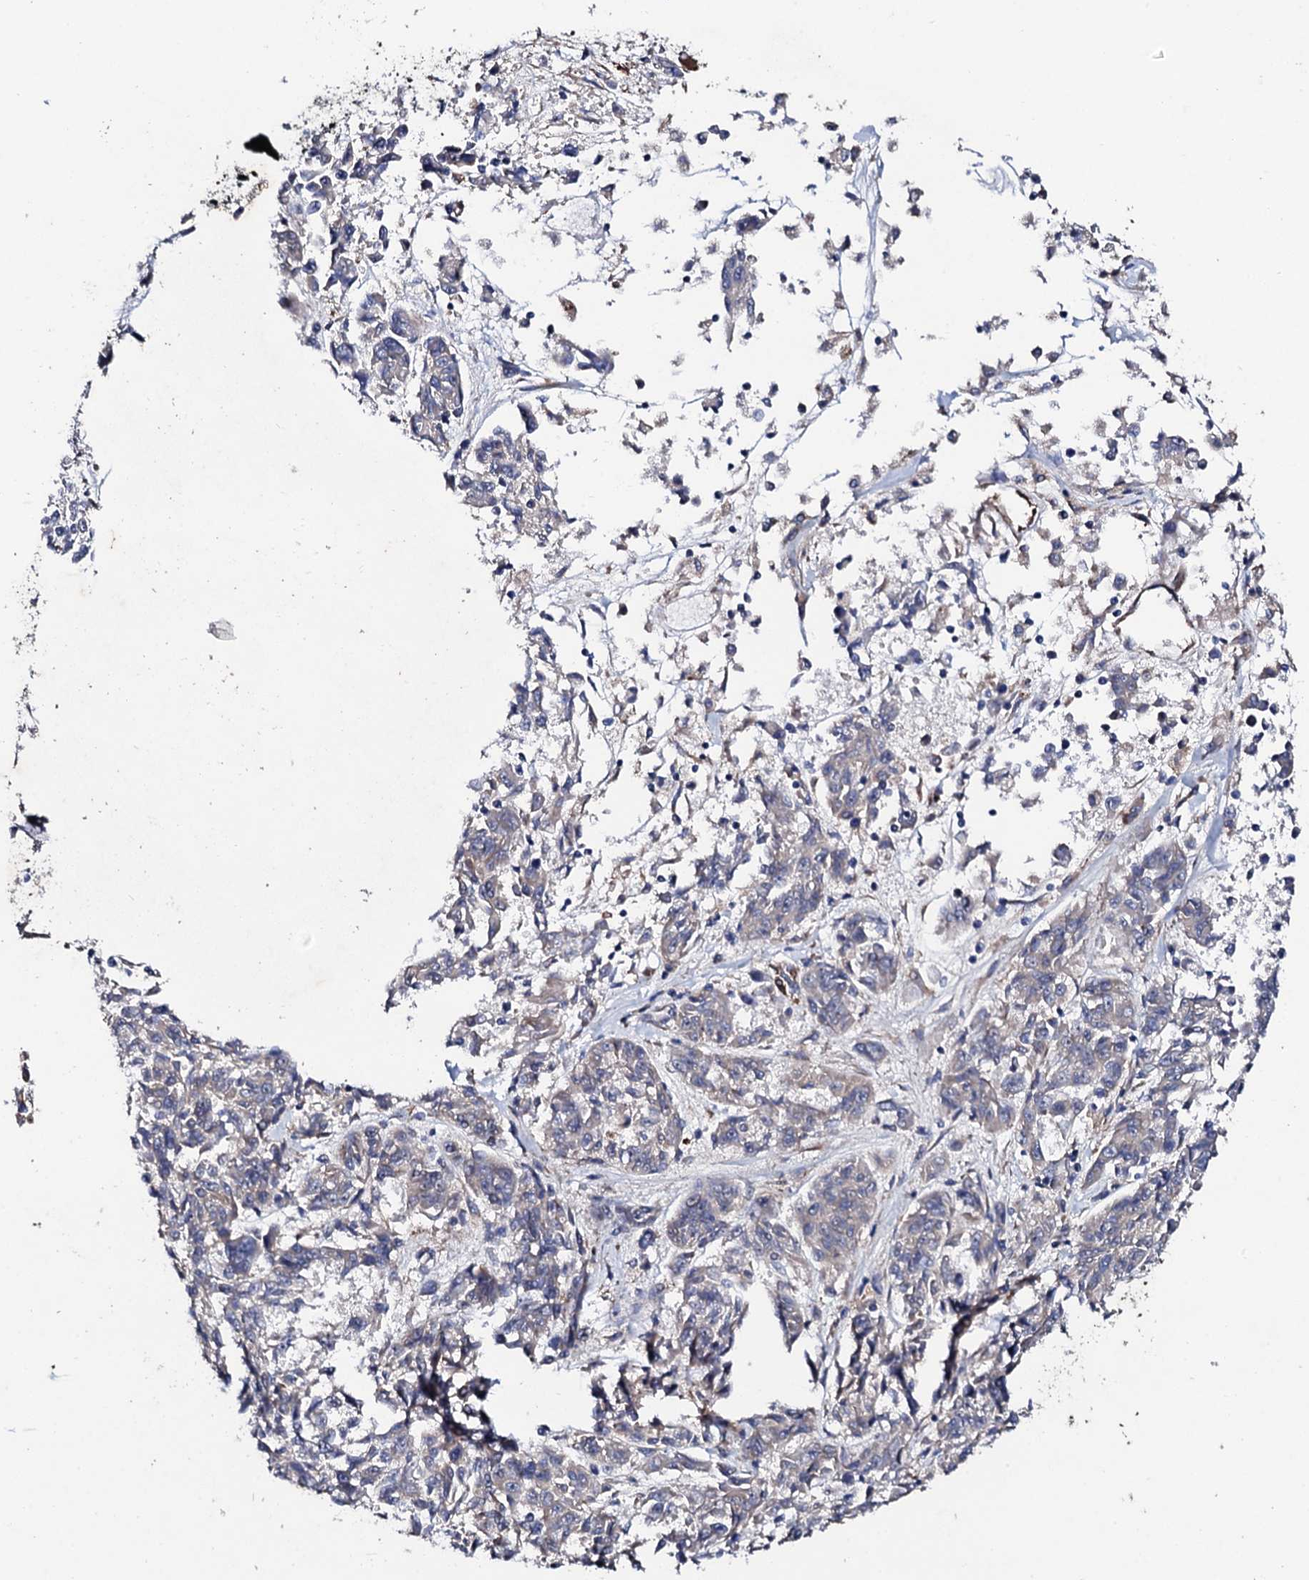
{"staining": {"intensity": "negative", "quantity": "none", "location": "none"}, "tissue": "melanoma", "cell_type": "Tumor cells", "image_type": "cancer", "snomed": [{"axis": "morphology", "description": "Malignant melanoma, NOS"}, {"axis": "topography", "description": "Skin"}], "caption": "A histopathology image of human malignant melanoma is negative for staining in tumor cells. (IHC, brightfield microscopy, high magnification).", "gene": "DBX1", "patient": {"sex": "male", "age": 53}}